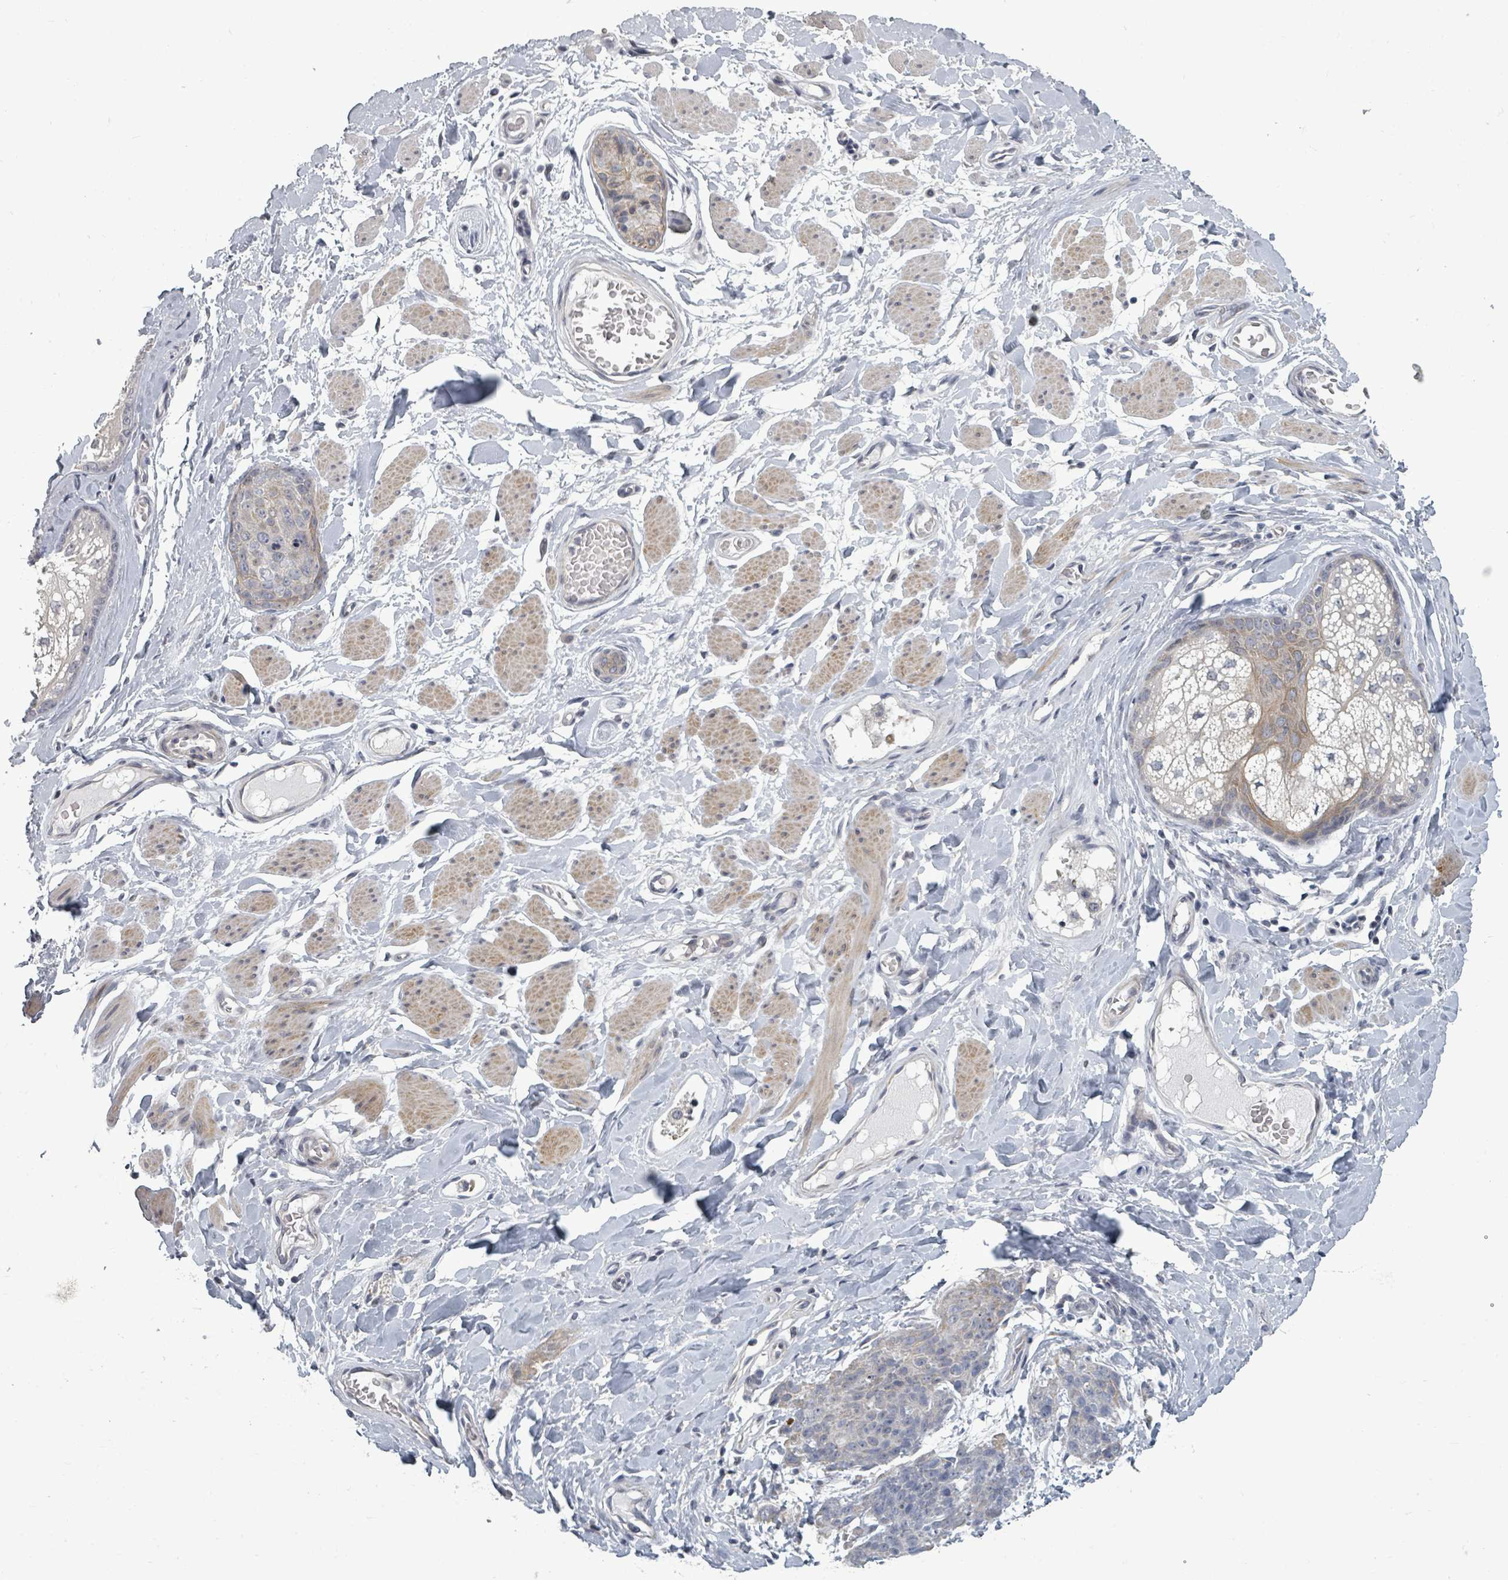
{"staining": {"intensity": "weak", "quantity": "<25%", "location": "cytoplasmic/membranous"}, "tissue": "skin cancer", "cell_type": "Tumor cells", "image_type": "cancer", "snomed": [{"axis": "morphology", "description": "Squamous cell carcinoma, NOS"}, {"axis": "topography", "description": "Skin"}, {"axis": "topography", "description": "Vulva"}], "caption": "Immunohistochemical staining of human skin cancer demonstrates no significant positivity in tumor cells.", "gene": "PTPN20", "patient": {"sex": "female", "age": 85}}